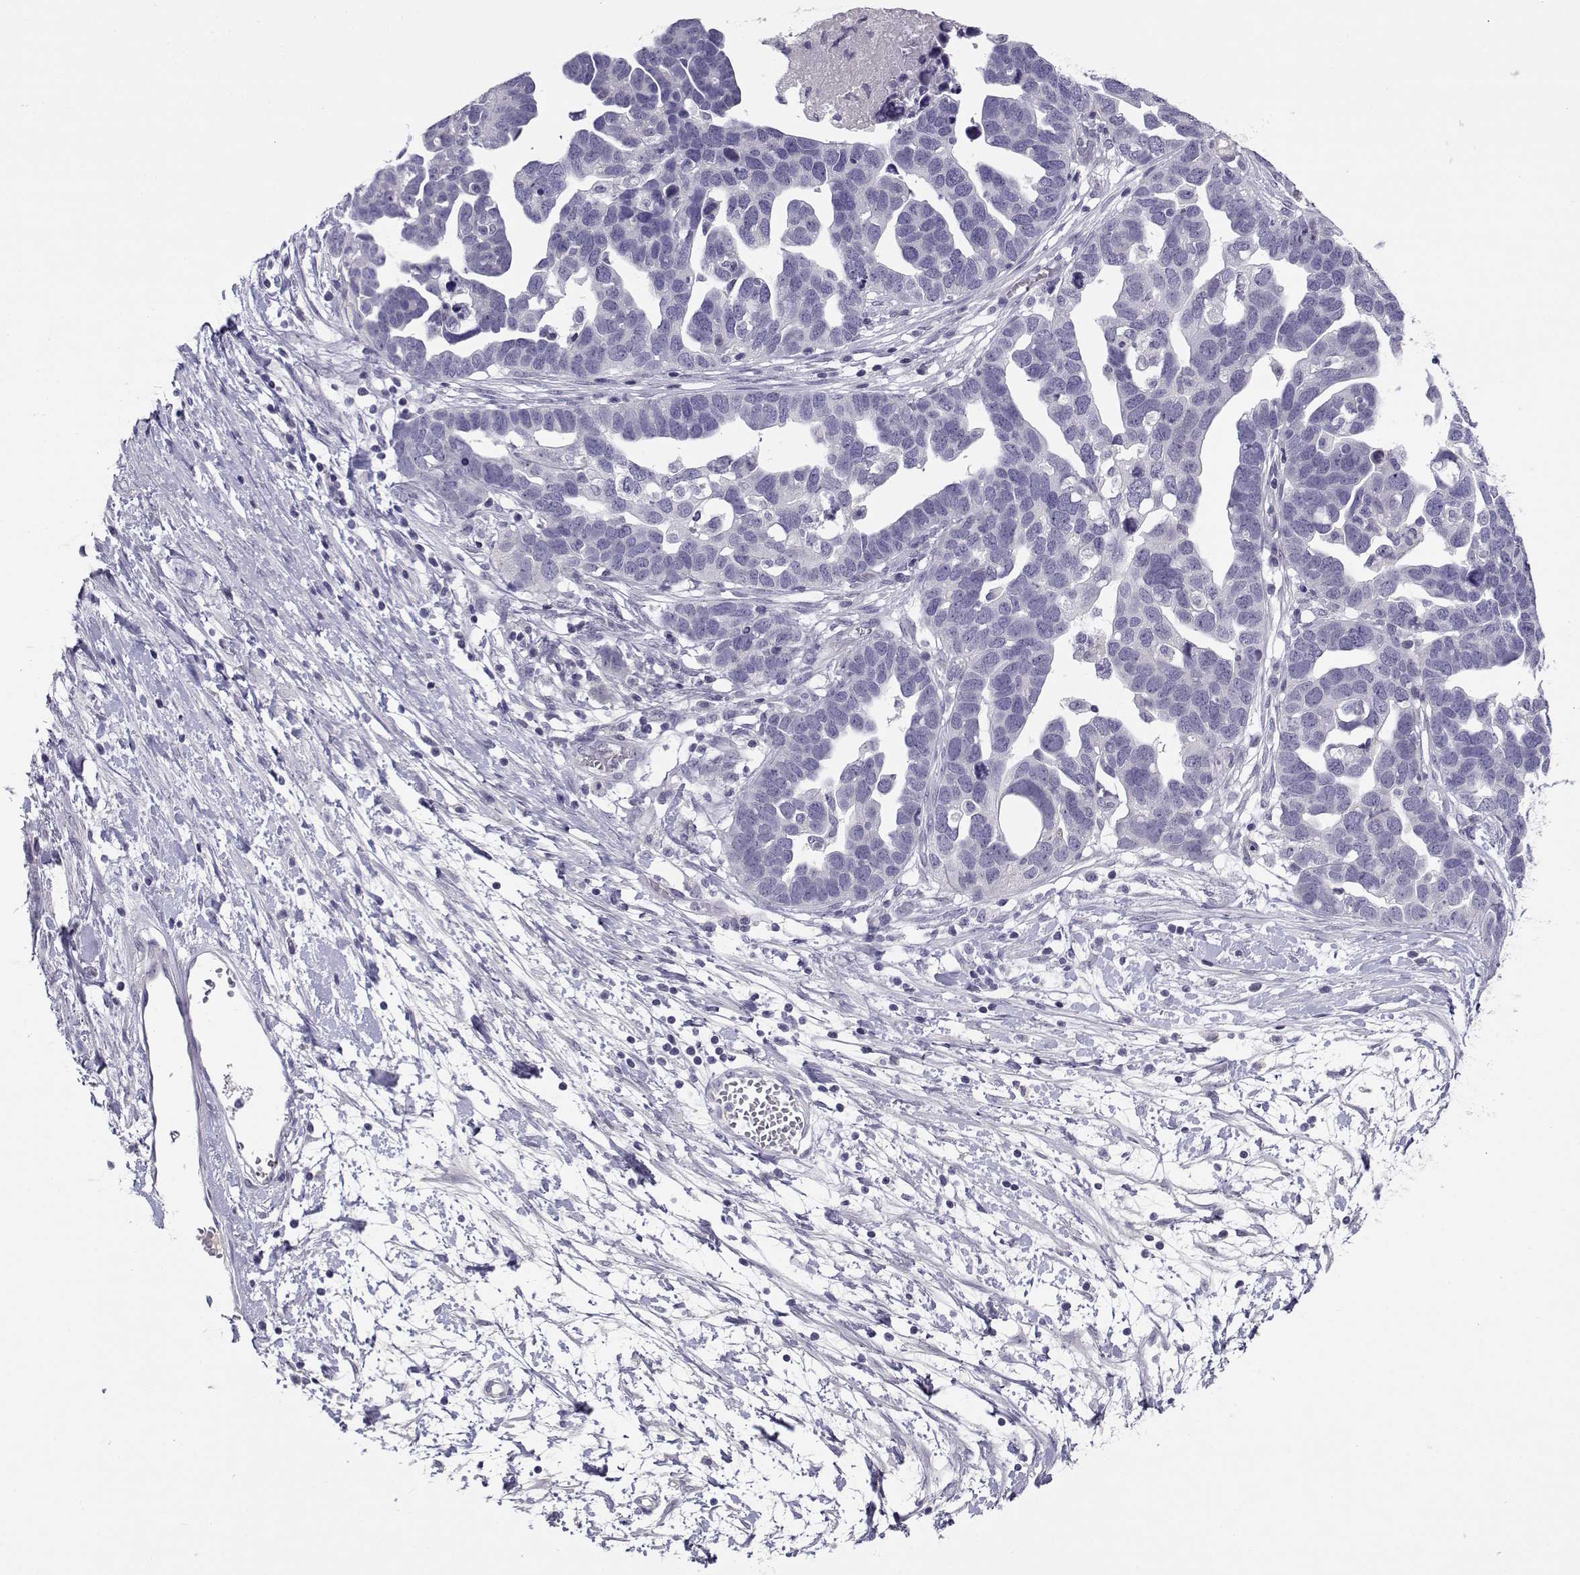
{"staining": {"intensity": "negative", "quantity": "none", "location": "none"}, "tissue": "ovarian cancer", "cell_type": "Tumor cells", "image_type": "cancer", "snomed": [{"axis": "morphology", "description": "Cystadenocarcinoma, serous, NOS"}, {"axis": "topography", "description": "Ovary"}], "caption": "Human serous cystadenocarcinoma (ovarian) stained for a protein using immunohistochemistry shows no expression in tumor cells.", "gene": "CFAP77", "patient": {"sex": "female", "age": 54}}